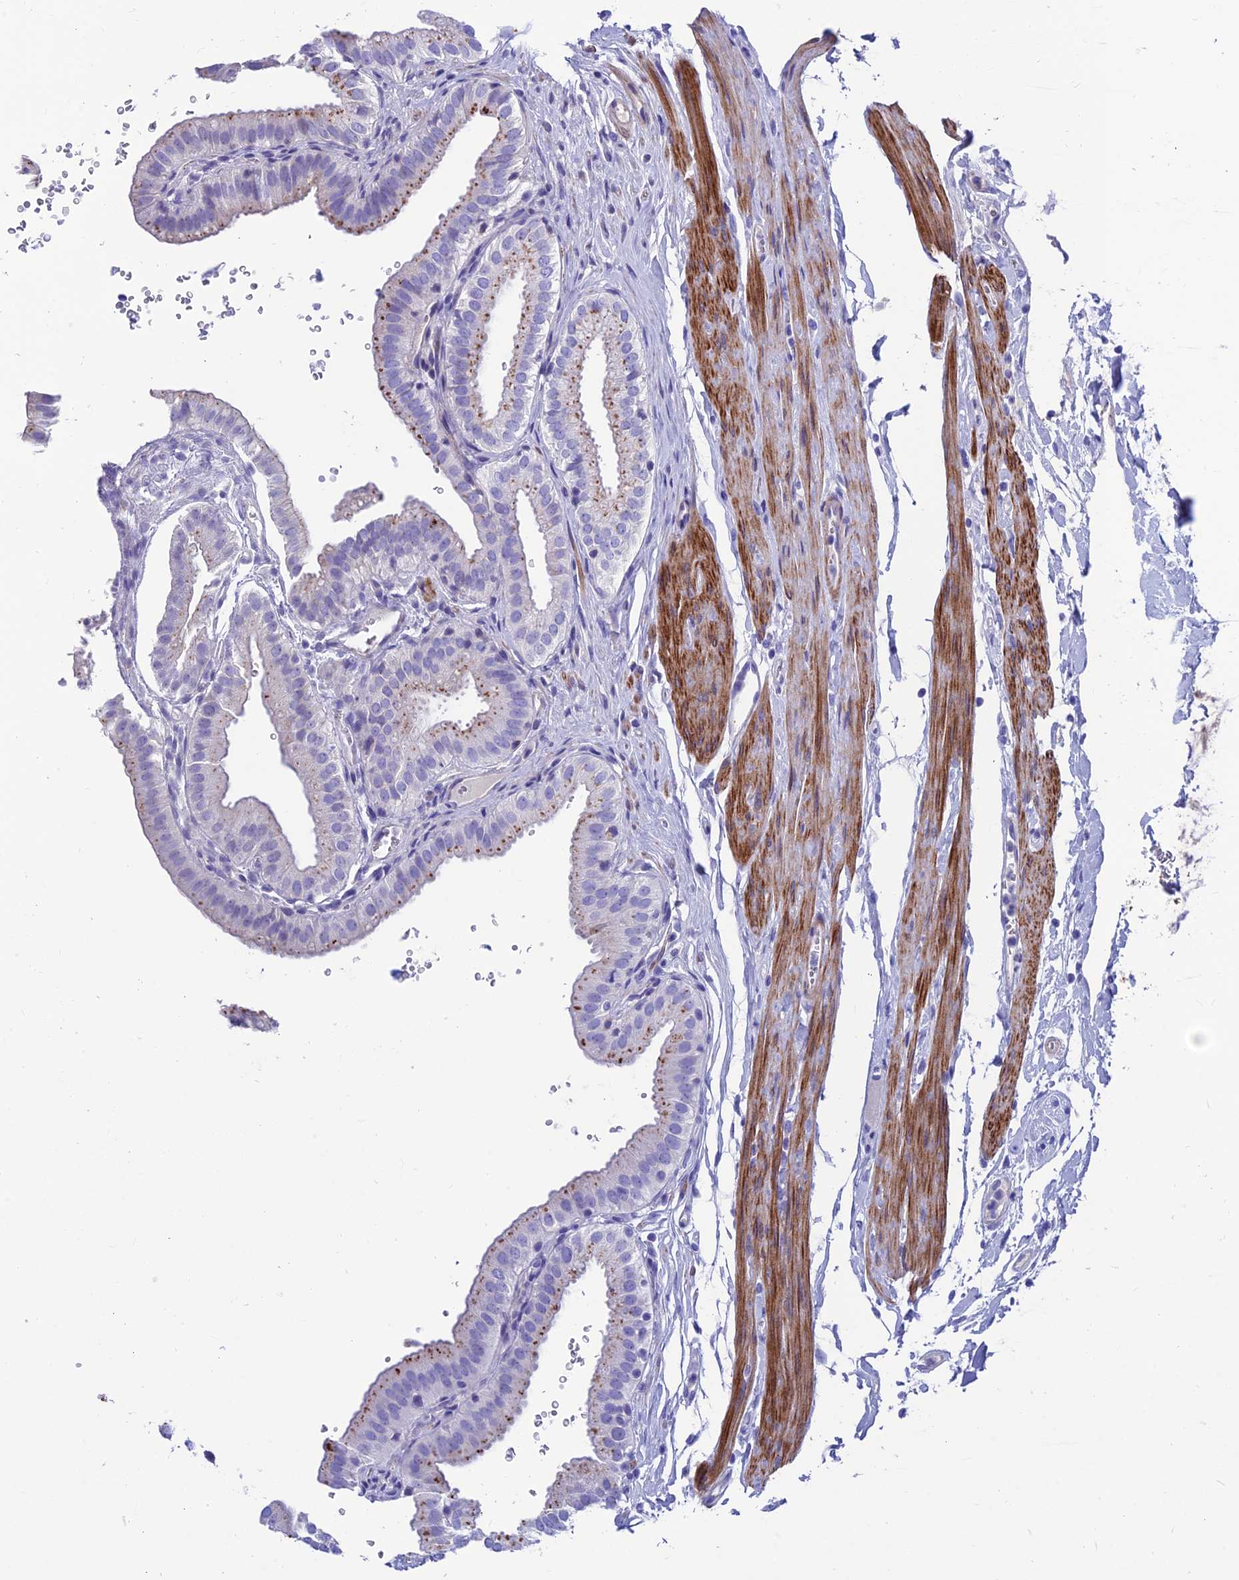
{"staining": {"intensity": "moderate", "quantity": "25%-75%", "location": "cytoplasmic/membranous"}, "tissue": "gallbladder", "cell_type": "Glandular cells", "image_type": "normal", "snomed": [{"axis": "morphology", "description": "Normal tissue, NOS"}, {"axis": "topography", "description": "Gallbladder"}], "caption": "DAB immunohistochemical staining of unremarkable gallbladder demonstrates moderate cytoplasmic/membranous protein staining in approximately 25%-75% of glandular cells.", "gene": "GNG11", "patient": {"sex": "female", "age": 61}}